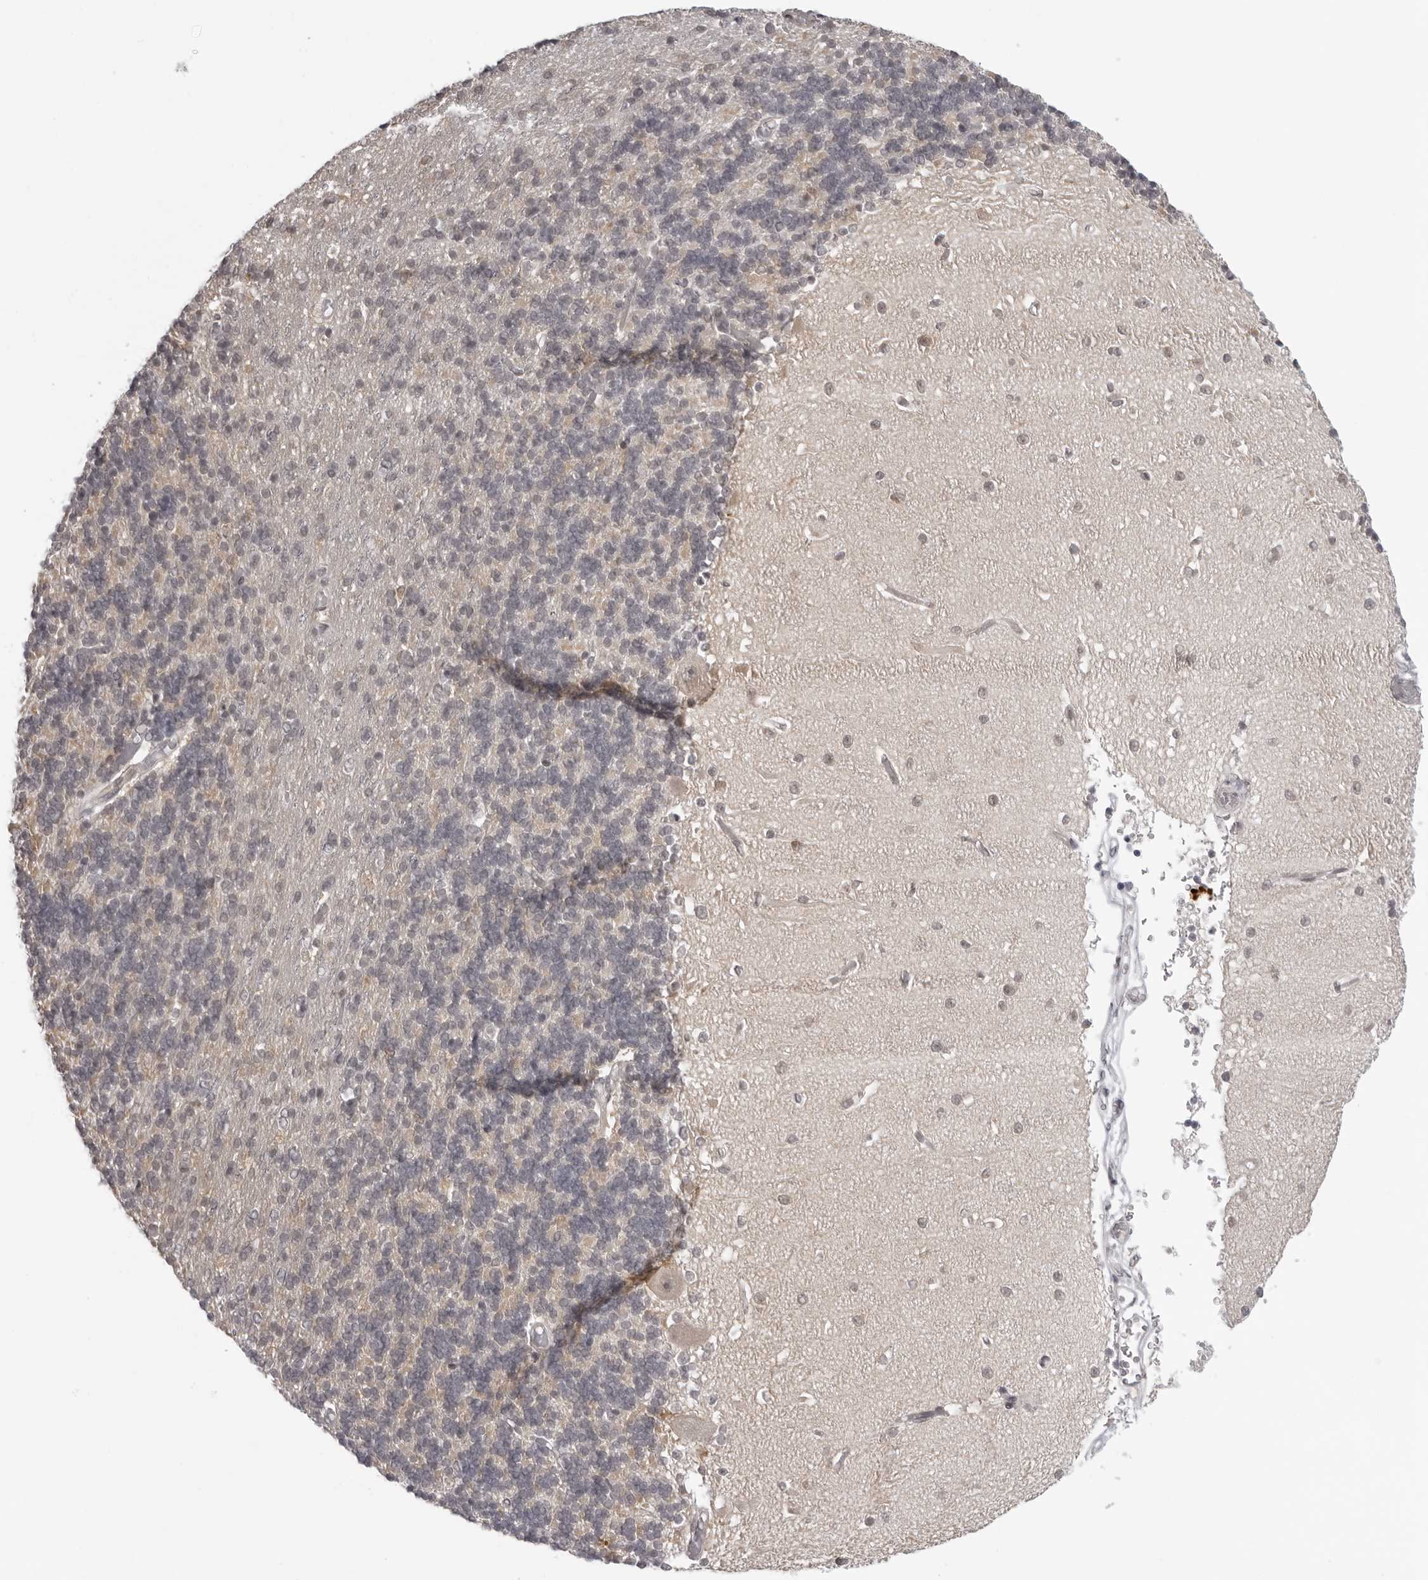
{"staining": {"intensity": "negative", "quantity": "none", "location": "none"}, "tissue": "cerebellum", "cell_type": "Cells in granular layer", "image_type": "normal", "snomed": [{"axis": "morphology", "description": "Normal tissue, NOS"}, {"axis": "topography", "description": "Cerebellum"}], "caption": "Immunohistochemistry of normal cerebellum exhibits no expression in cells in granular layer. (DAB (3,3'-diaminobenzidine) immunohistochemistry visualized using brightfield microscopy, high magnification).", "gene": "MRPS15", "patient": {"sex": "male", "age": 37}}